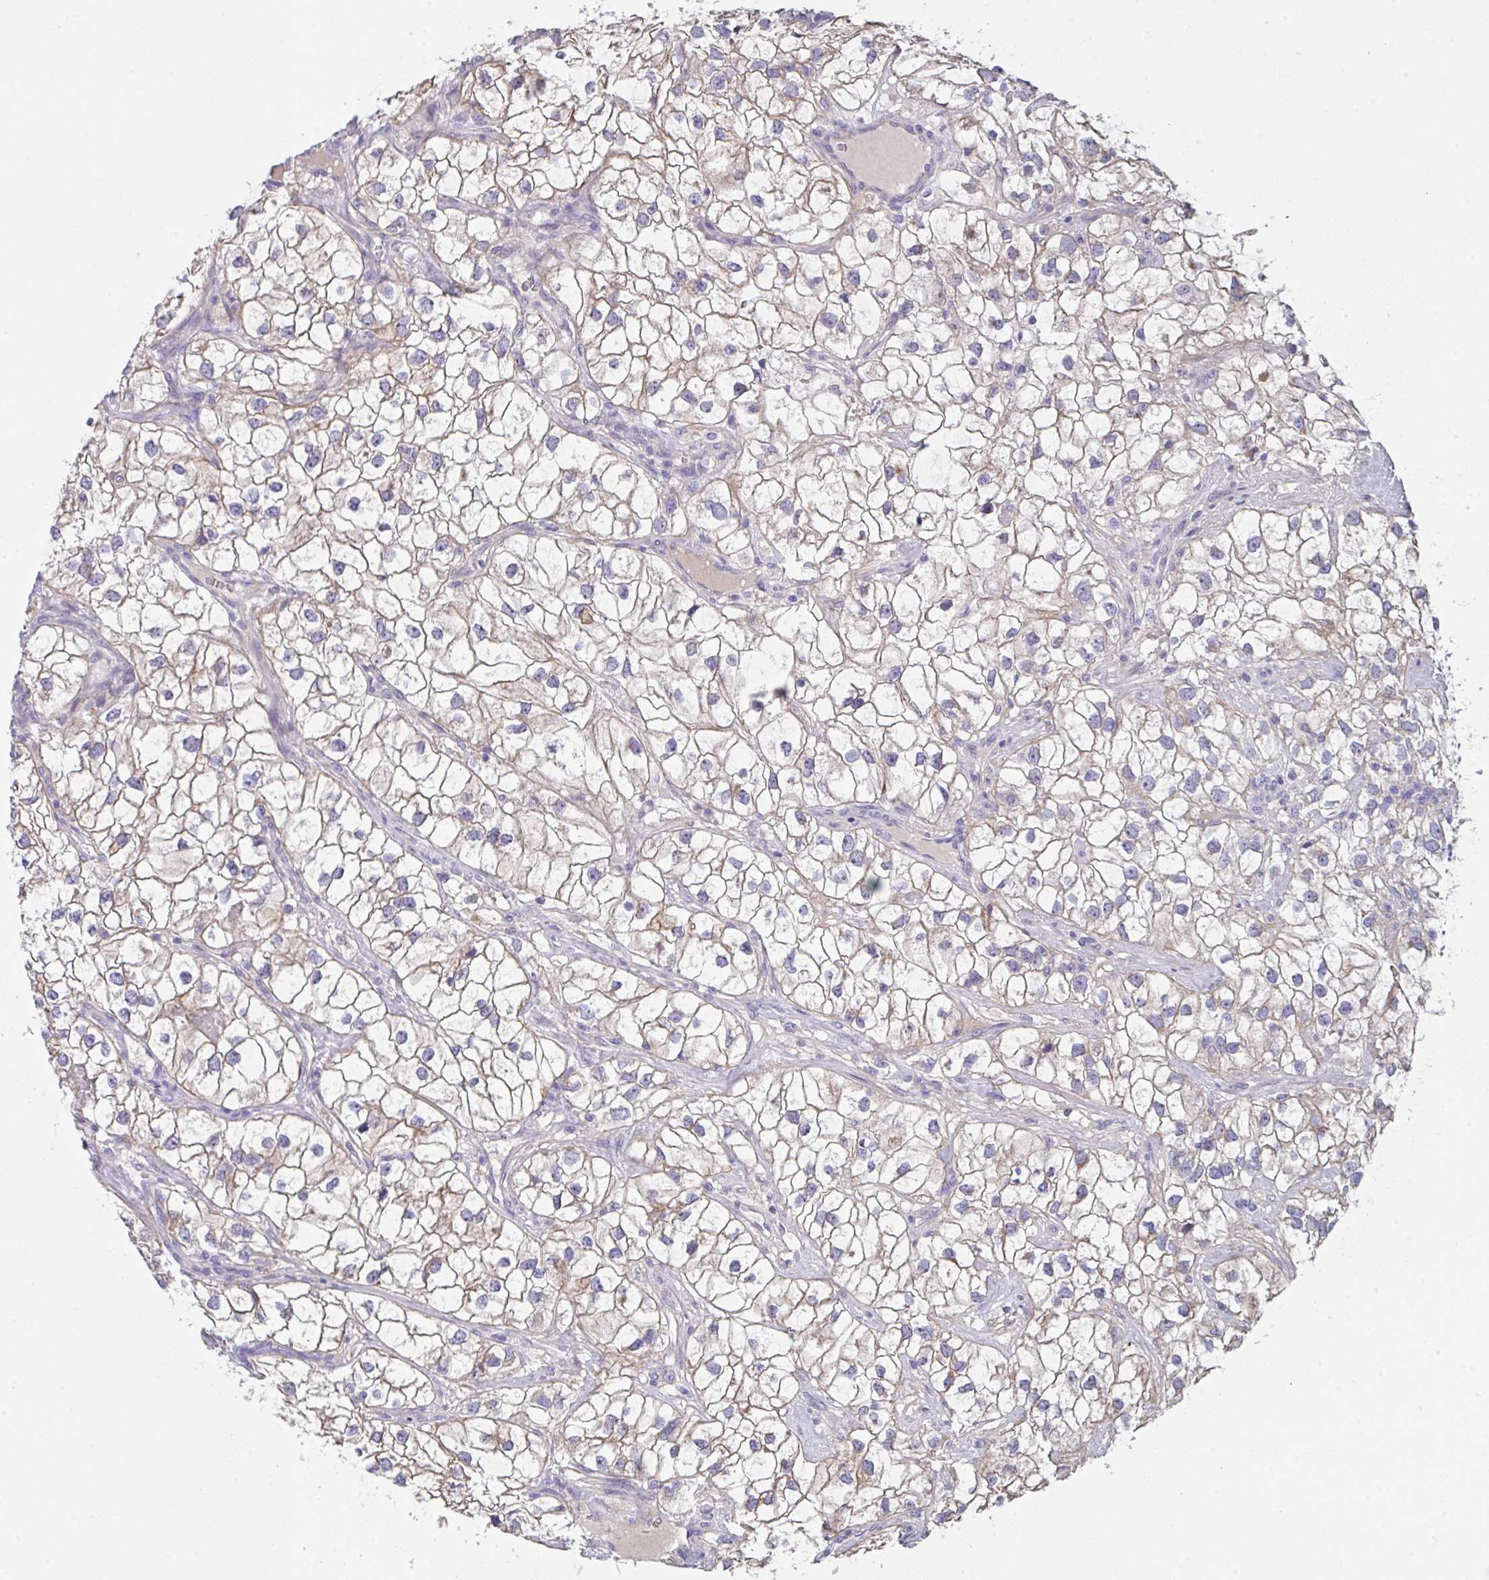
{"staining": {"intensity": "weak", "quantity": ">75%", "location": "cytoplasmic/membranous"}, "tissue": "renal cancer", "cell_type": "Tumor cells", "image_type": "cancer", "snomed": [{"axis": "morphology", "description": "Adenocarcinoma, NOS"}, {"axis": "topography", "description": "Kidney"}], "caption": "About >75% of tumor cells in renal adenocarcinoma exhibit weak cytoplasmic/membranous protein staining as visualized by brown immunohistochemical staining.", "gene": "FBXO47", "patient": {"sex": "male", "age": 59}}